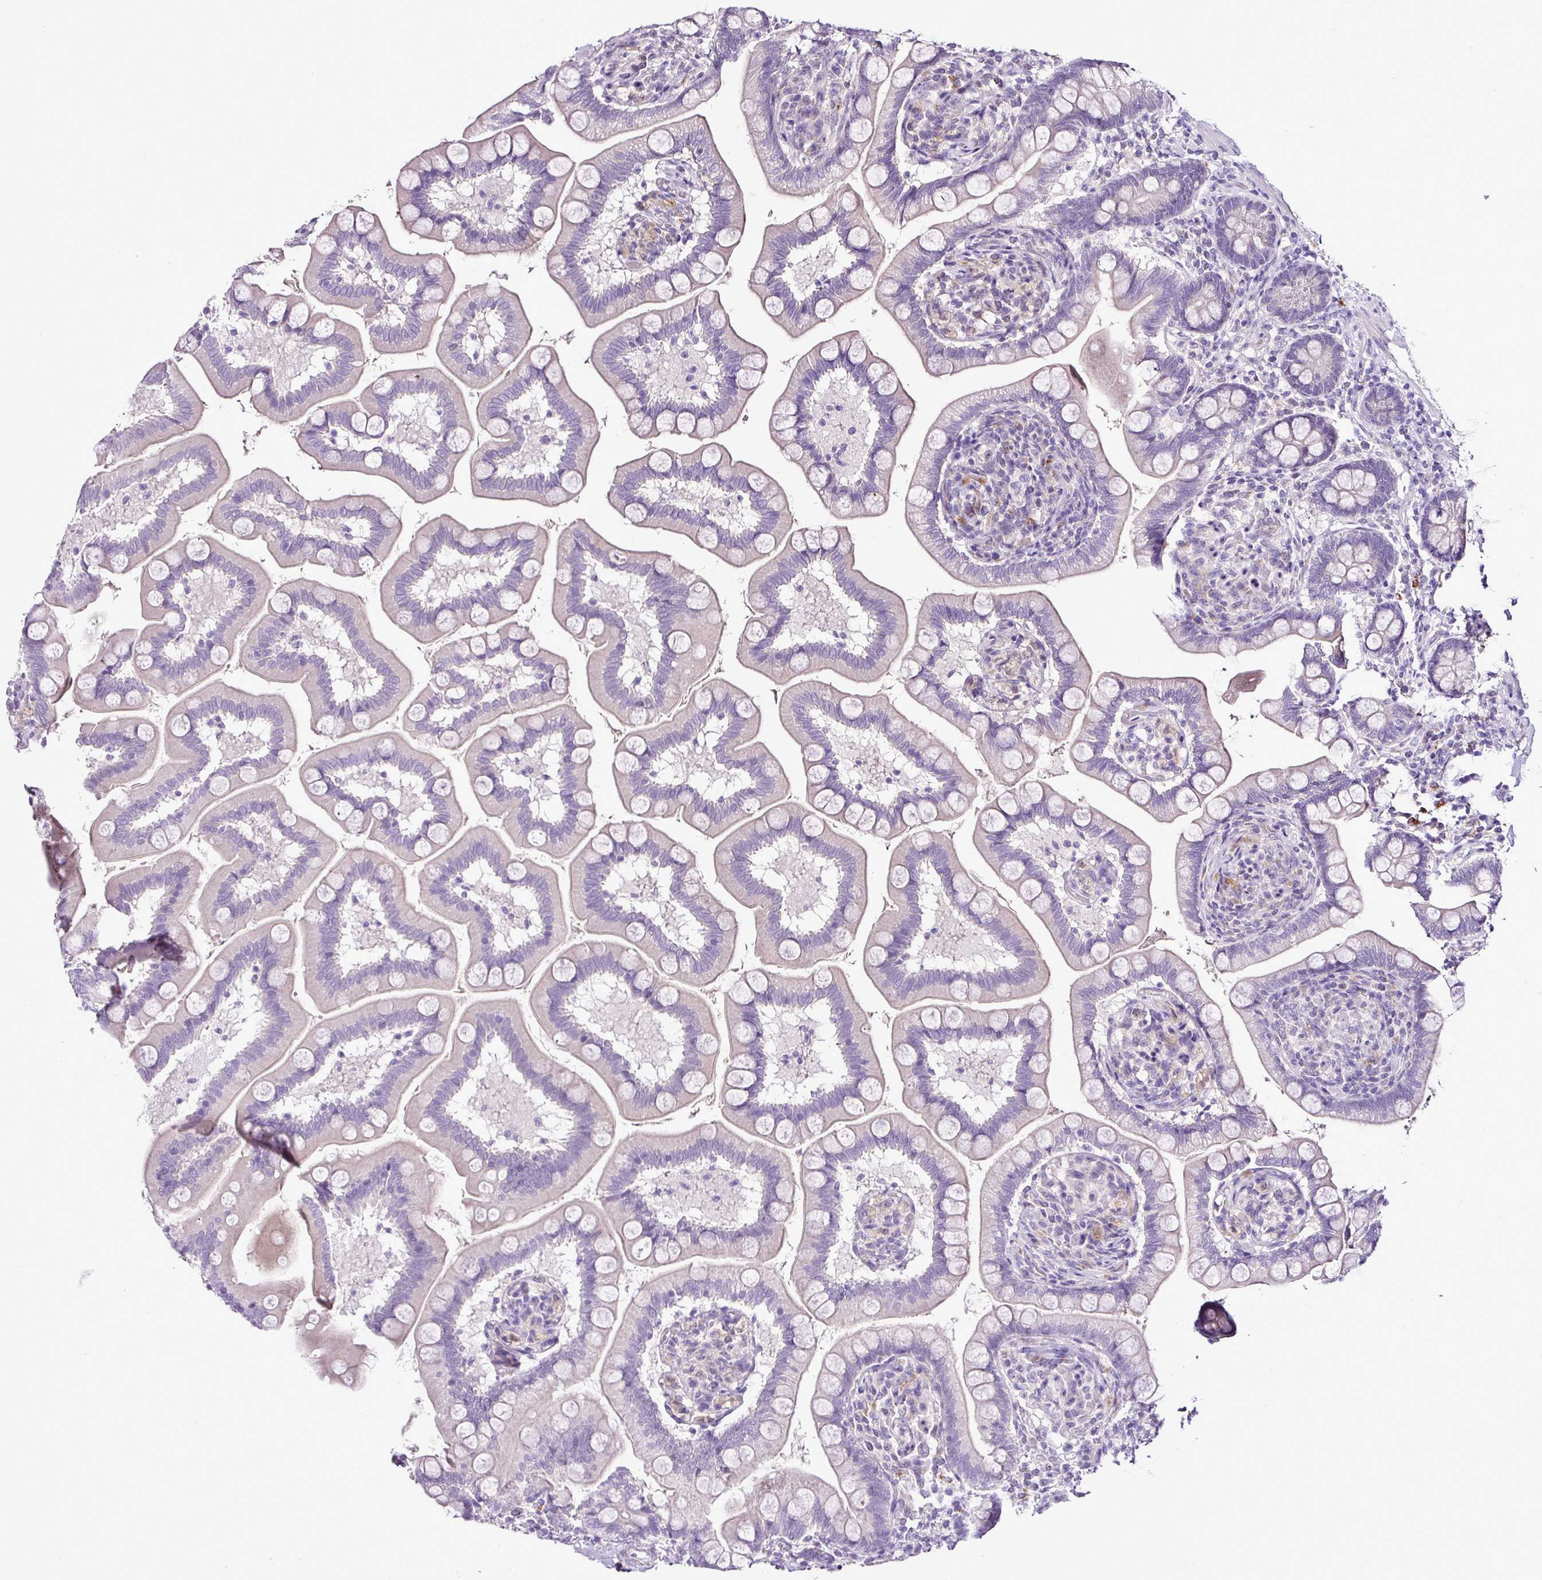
{"staining": {"intensity": "negative", "quantity": "none", "location": "none"}, "tissue": "small intestine", "cell_type": "Glandular cells", "image_type": "normal", "snomed": [{"axis": "morphology", "description": "Normal tissue, NOS"}, {"axis": "topography", "description": "Small intestine"}], "caption": "This is an immunohistochemistry histopathology image of unremarkable small intestine. There is no positivity in glandular cells.", "gene": "ESR1", "patient": {"sex": "female", "age": 64}}